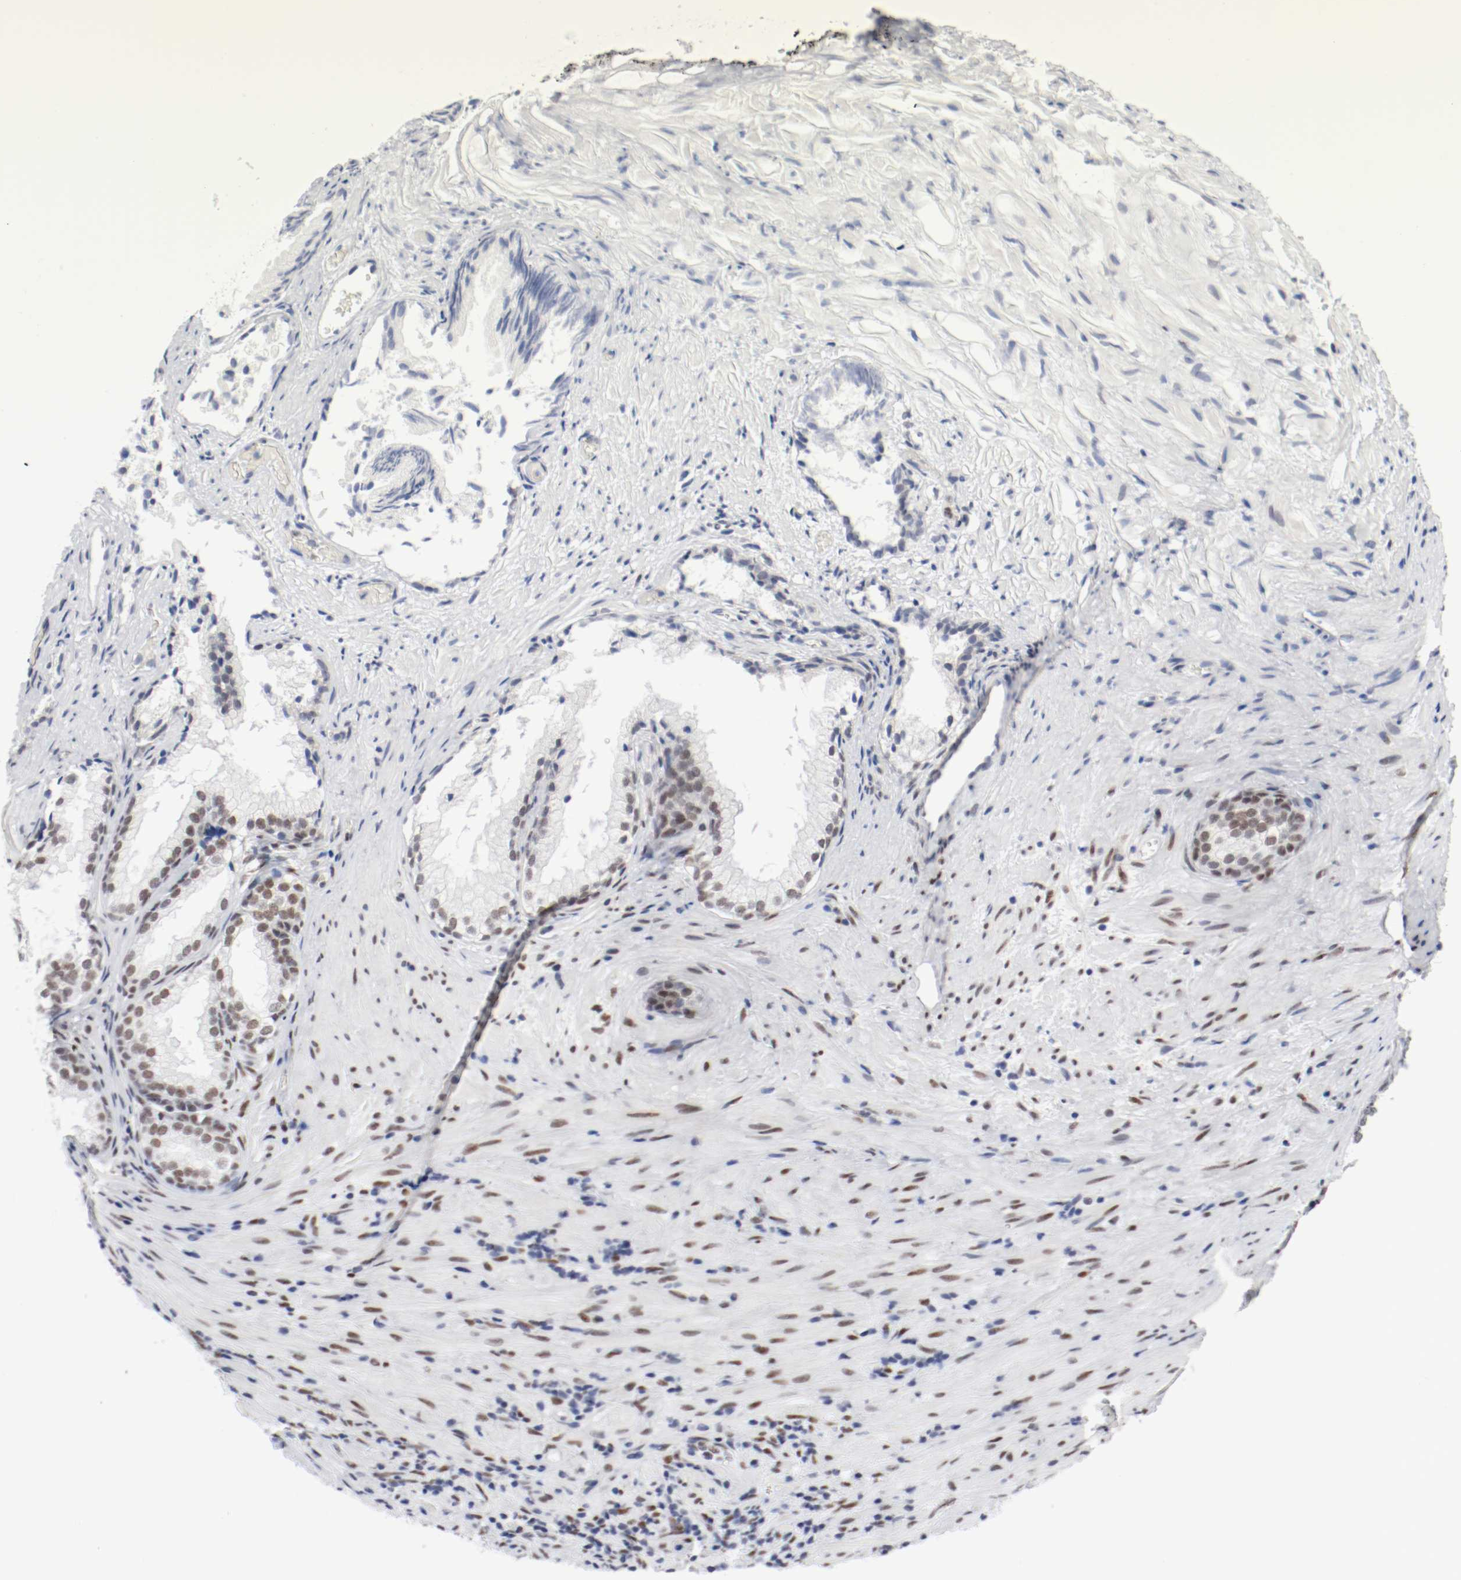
{"staining": {"intensity": "moderate", "quantity": ">75%", "location": "nuclear"}, "tissue": "prostate", "cell_type": "Glandular cells", "image_type": "normal", "snomed": [{"axis": "morphology", "description": "Normal tissue, NOS"}, {"axis": "topography", "description": "Prostate"}], "caption": "Protein staining shows moderate nuclear staining in approximately >75% of glandular cells in unremarkable prostate.", "gene": "ARNT", "patient": {"sex": "male", "age": 76}}